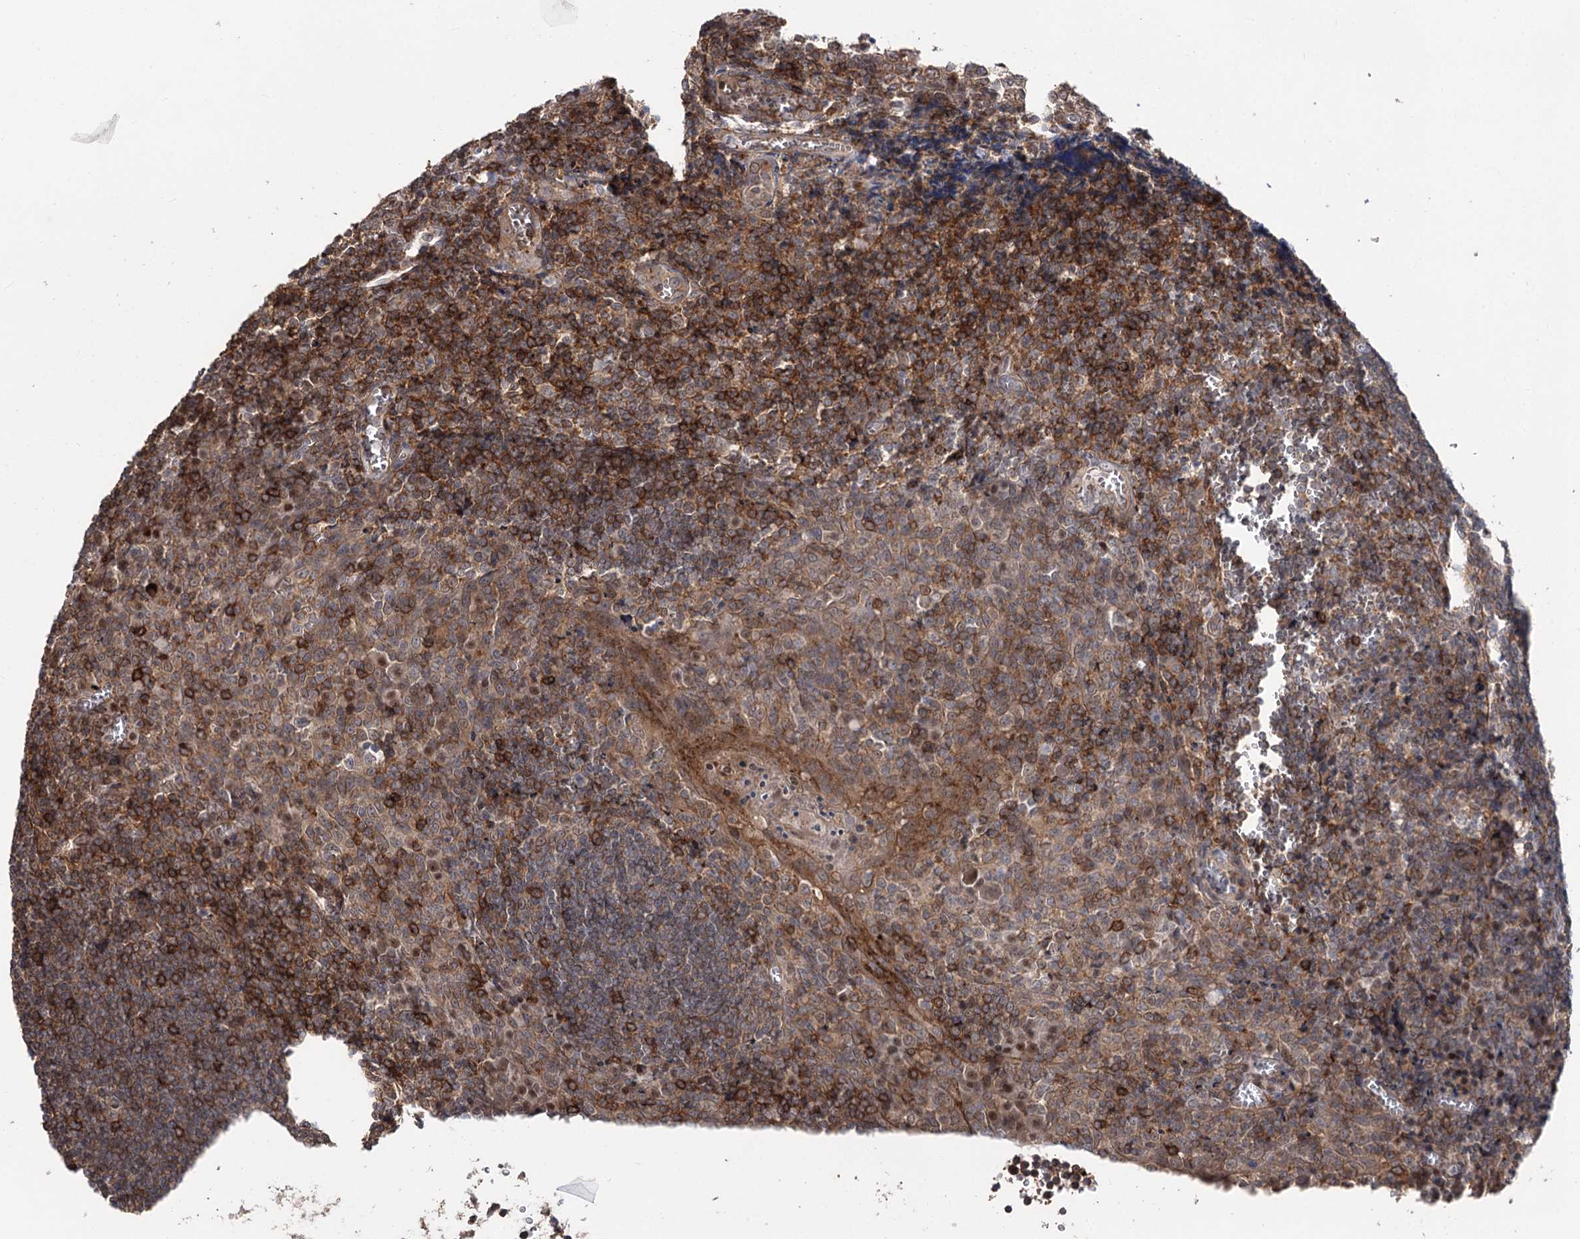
{"staining": {"intensity": "strong", "quantity": "<25%", "location": "cytoplasmic/membranous"}, "tissue": "tonsil", "cell_type": "Germinal center cells", "image_type": "normal", "snomed": [{"axis": "morphology", "description": "Normal tissue, NOS"}, {"axis": "topography", "description": "Tonsil"}], "caption": "Strong cytoplasmic/membranous protein positivity is identified in about <25% of germinal center cells in tonsil.", "gene": "STX6", "patient": {"sex": "male", "age": 27}}